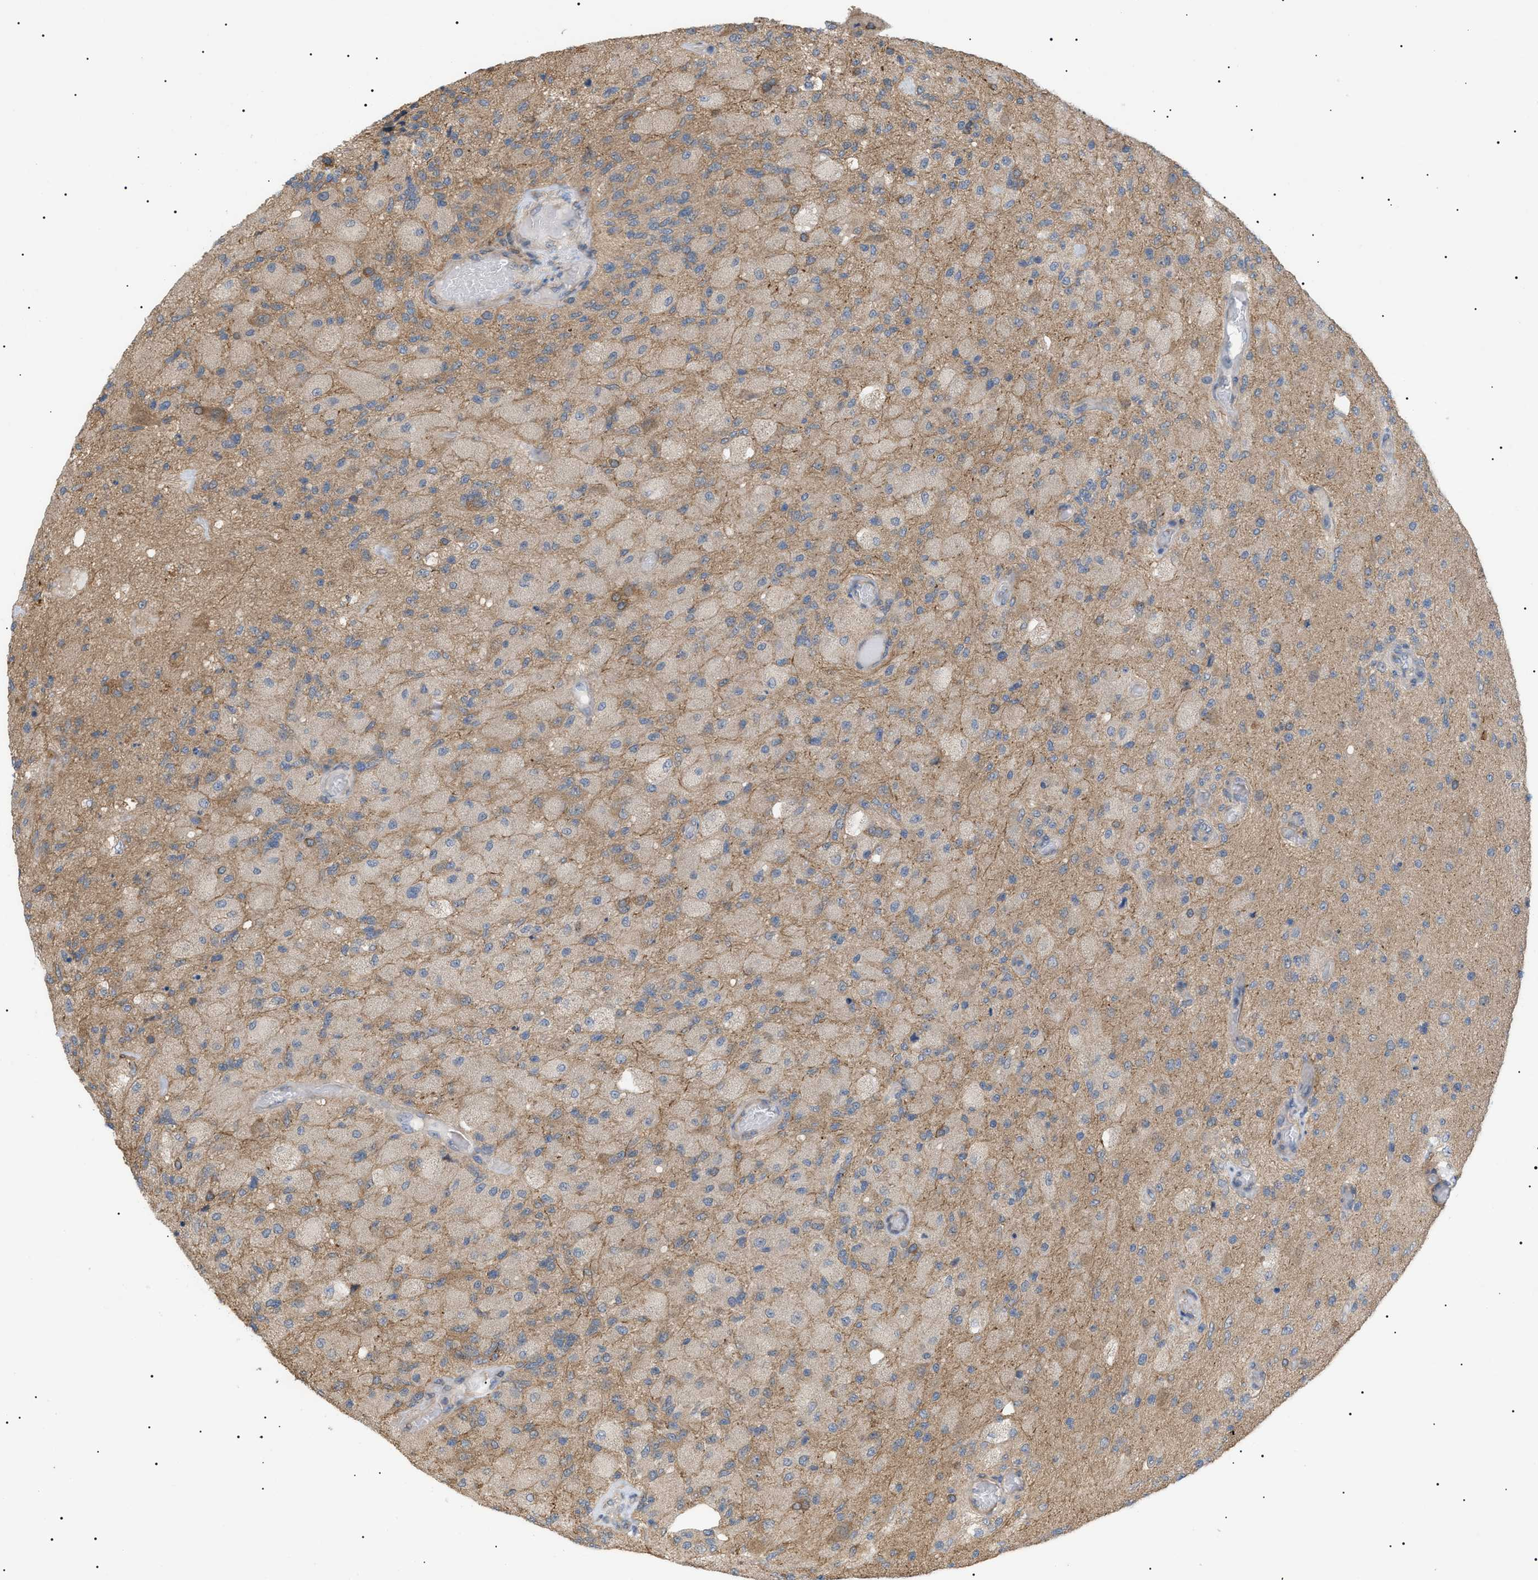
{"staining": {"intensity": "weak", "quantity": "25%-75%", "location": "cytoplasmic/membranous"}, "tissue": "glioma", "cell_type": "Tumor cells", "image_type": "cancer", "snomed": [{"axis": "morphology", "description": "Normal tissue, NOS"}, {"axis": "morphology", "description": "Glioma, malignant, High grade"}, {"axis": "topography", "description": "Cerebral cortex"}], "caption": "Immunohistochemistry (IHC) photomicrograph of neoplastic tissue: malignant glioma (high-grade) stained using IHC demonstrates low levels of weak protein expression localized specifically in the cytoplasmic/membranous of tumor cells, appearing as a cytoplasmic/membranous brown color.", "gene": "IRS2", "patient": {"sex": "male", "age": 77}}